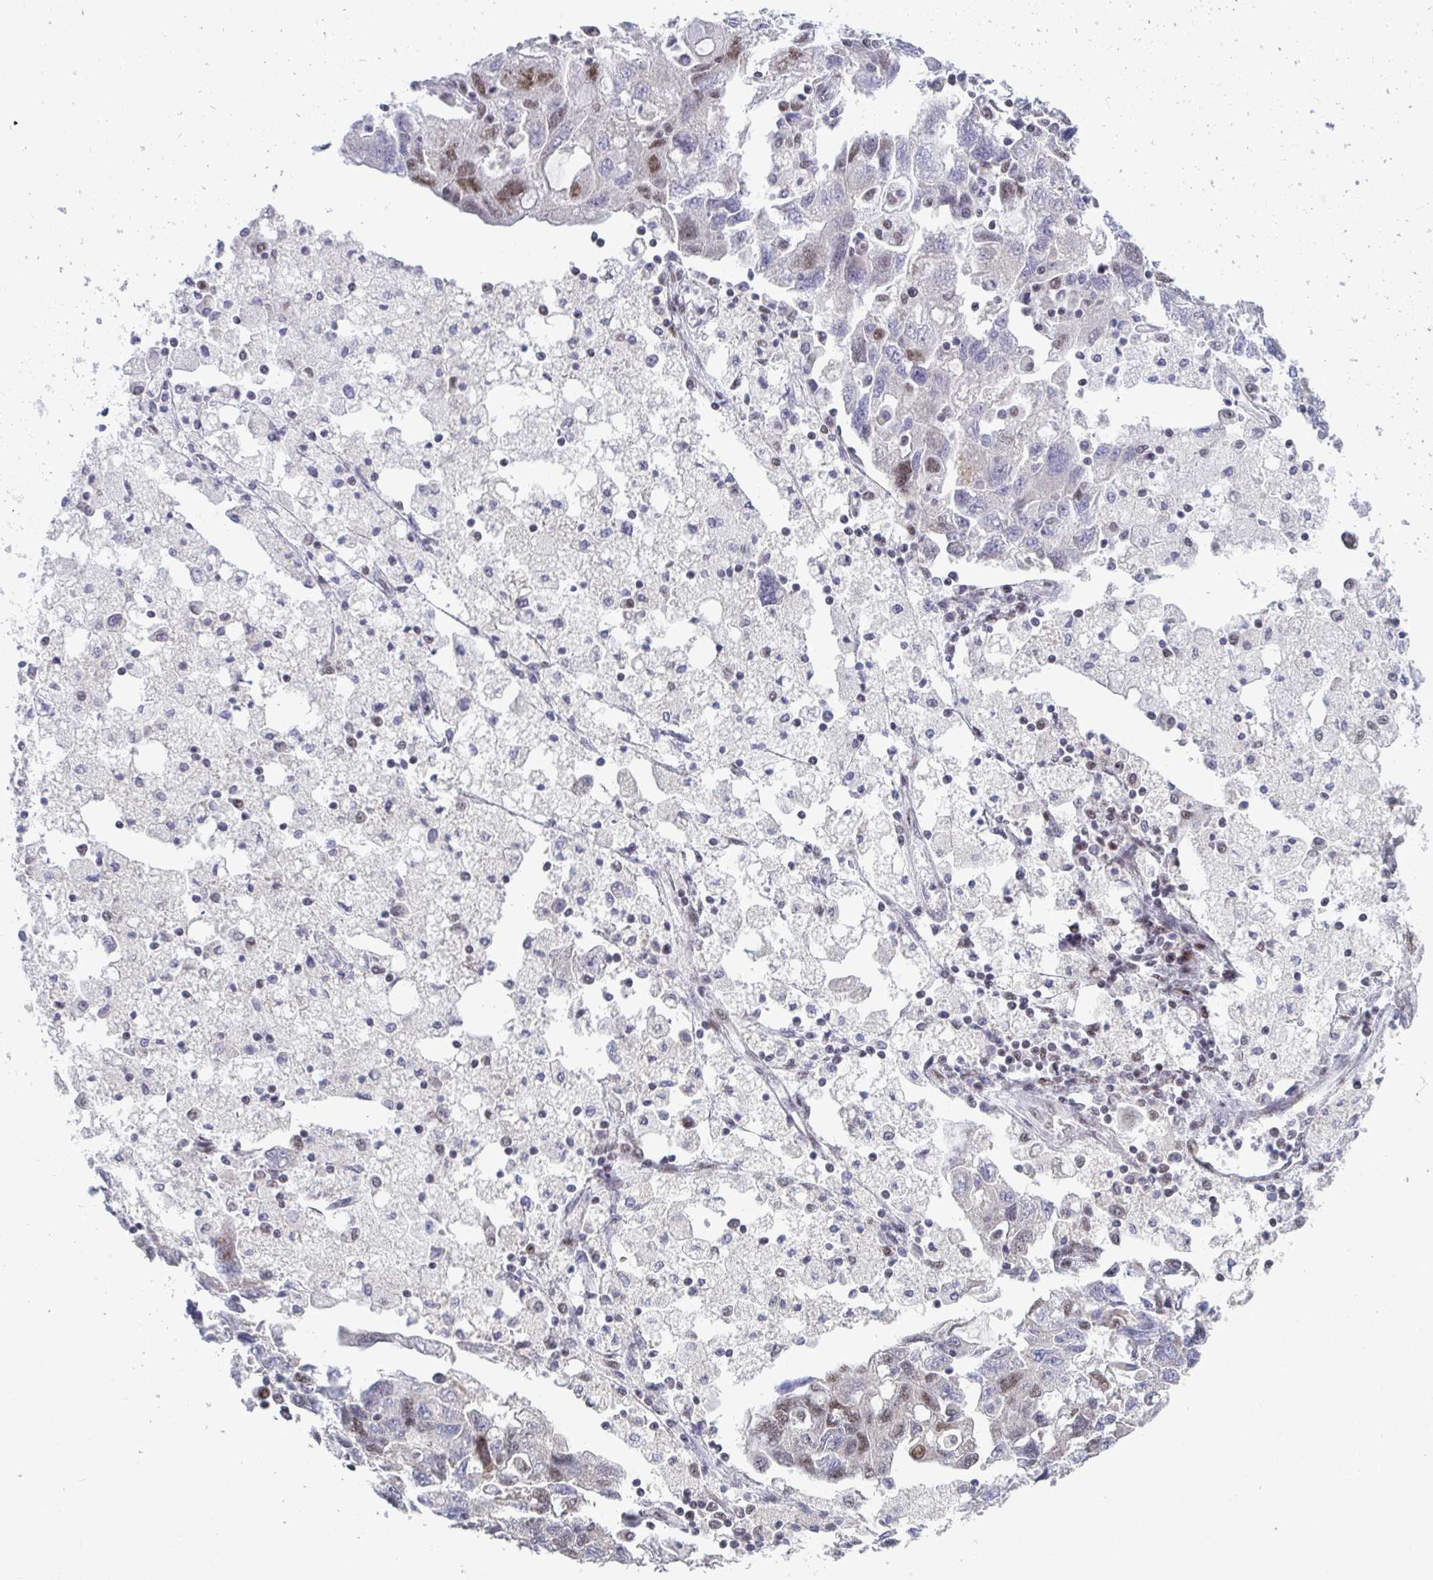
{"staining": {"intensity": "moderate", "quantity": "25%-75%", "location": "nuclear"}, "tissue": "ovarian cancer", "cell_type": "Tumor cells", "image_type": "cancer", "snomed": [{"axis": "morphology", "description": "Carcinoma, NOS"}, {"axis": "morphology", "description": "Cystadenocarcinoma, serous, NOS"}, {"axis": "topography", "description": "Ovary"}], "caption": "Protein expression analysis of ovarian cancer reveals moderate nuclear staining in about 25%-75% of tumor cells. The staining is performed using DAB brown chromogen to label protein expression. The nuclei are counter-stained blue using hematoxylin.", "gene": "WBP11", "patient": {"sex": "female", "age": 69}}